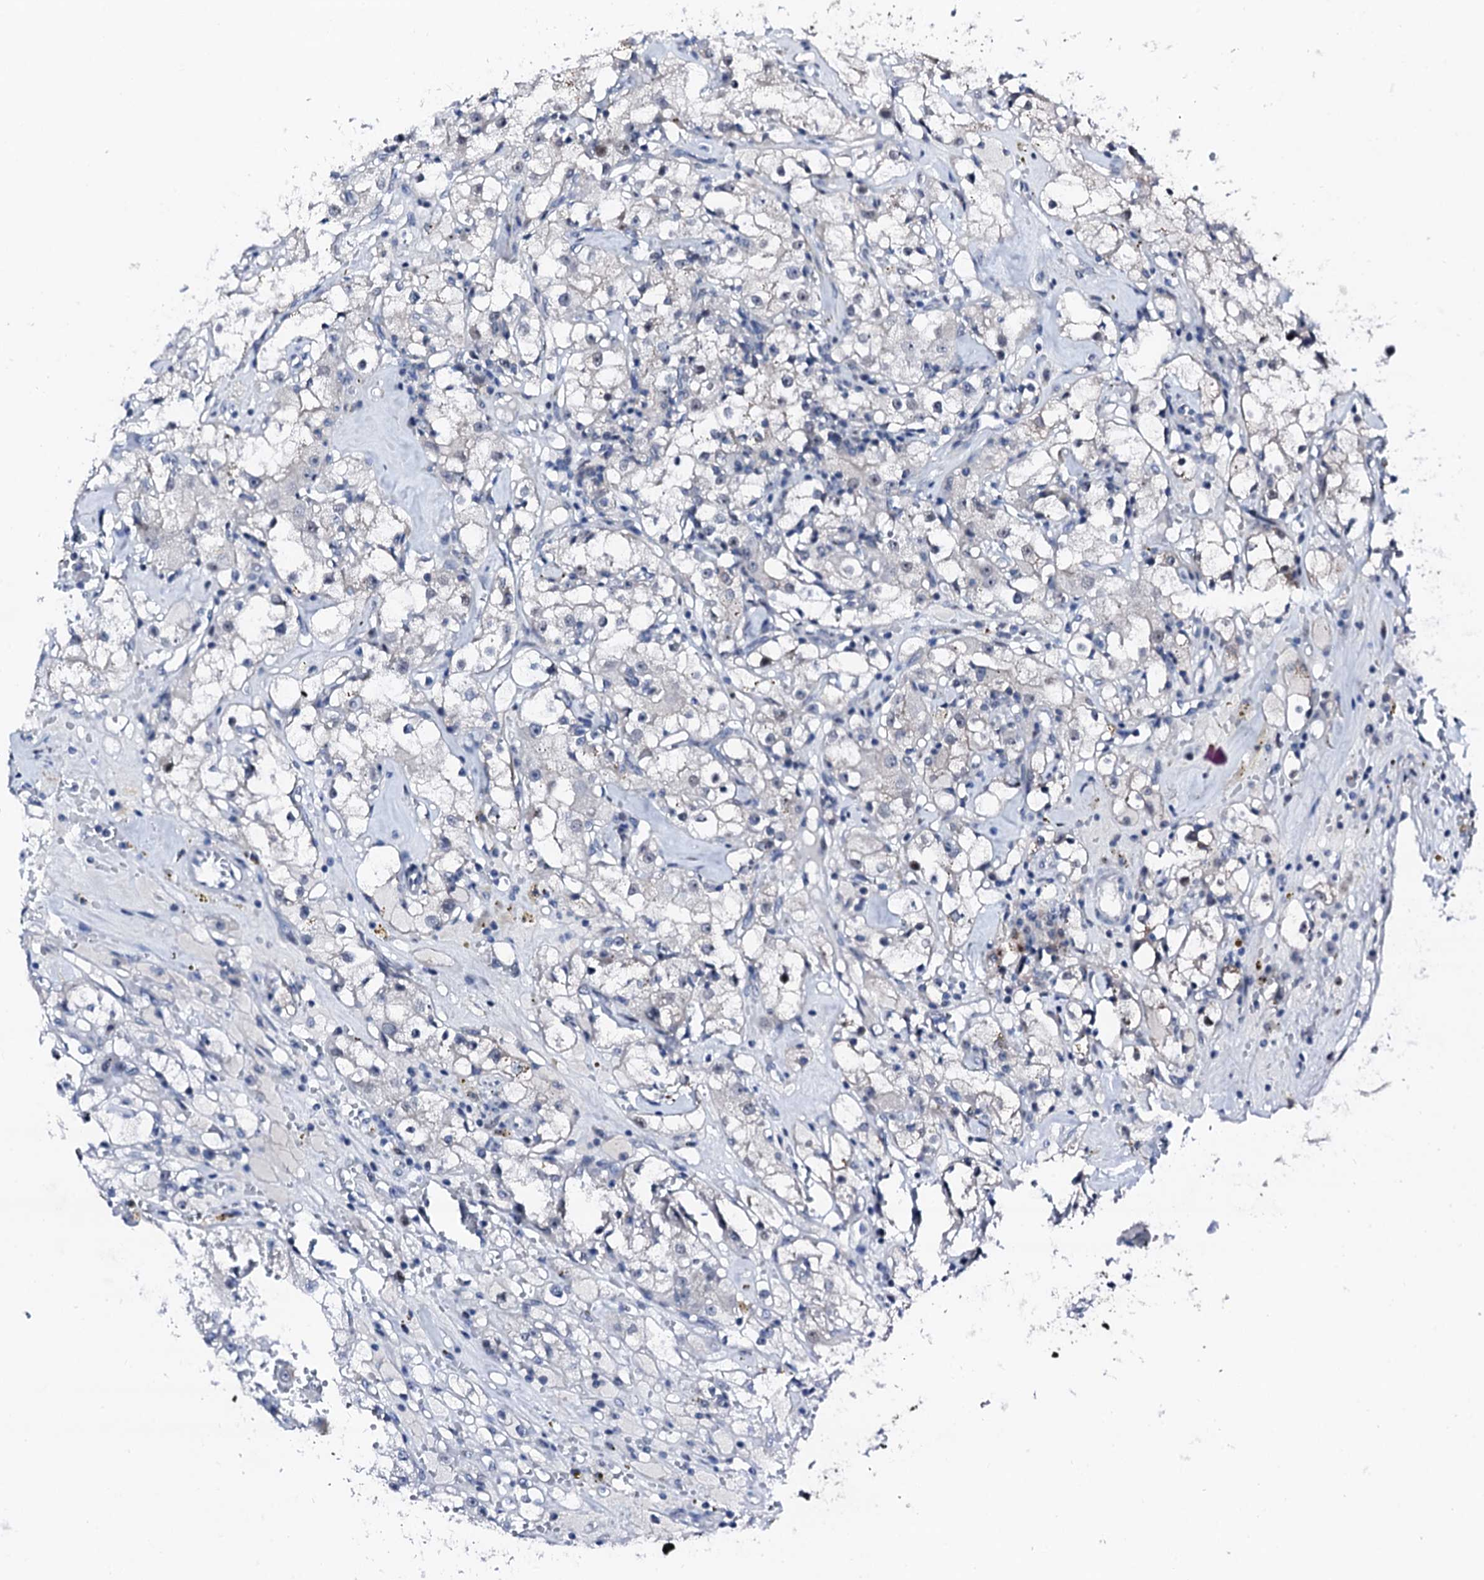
{"staining": {"intensity": "negative", "quantity": "none", "location": "none"}, "tissue": "renal cancer", "cell_type": "Tumor cells", "image_type": "cancer", "snomed": [{"axis": "morphology", "description": "Adenocarcinoma, NOS"}, {"axis": "topography", "description": "Kidney"}], "caption": "Tumor cells show no significant positivity in adenocarcinoma (renal).", "gene": "TRAFD1", "patient": {"sex": "male", "age": 56}}